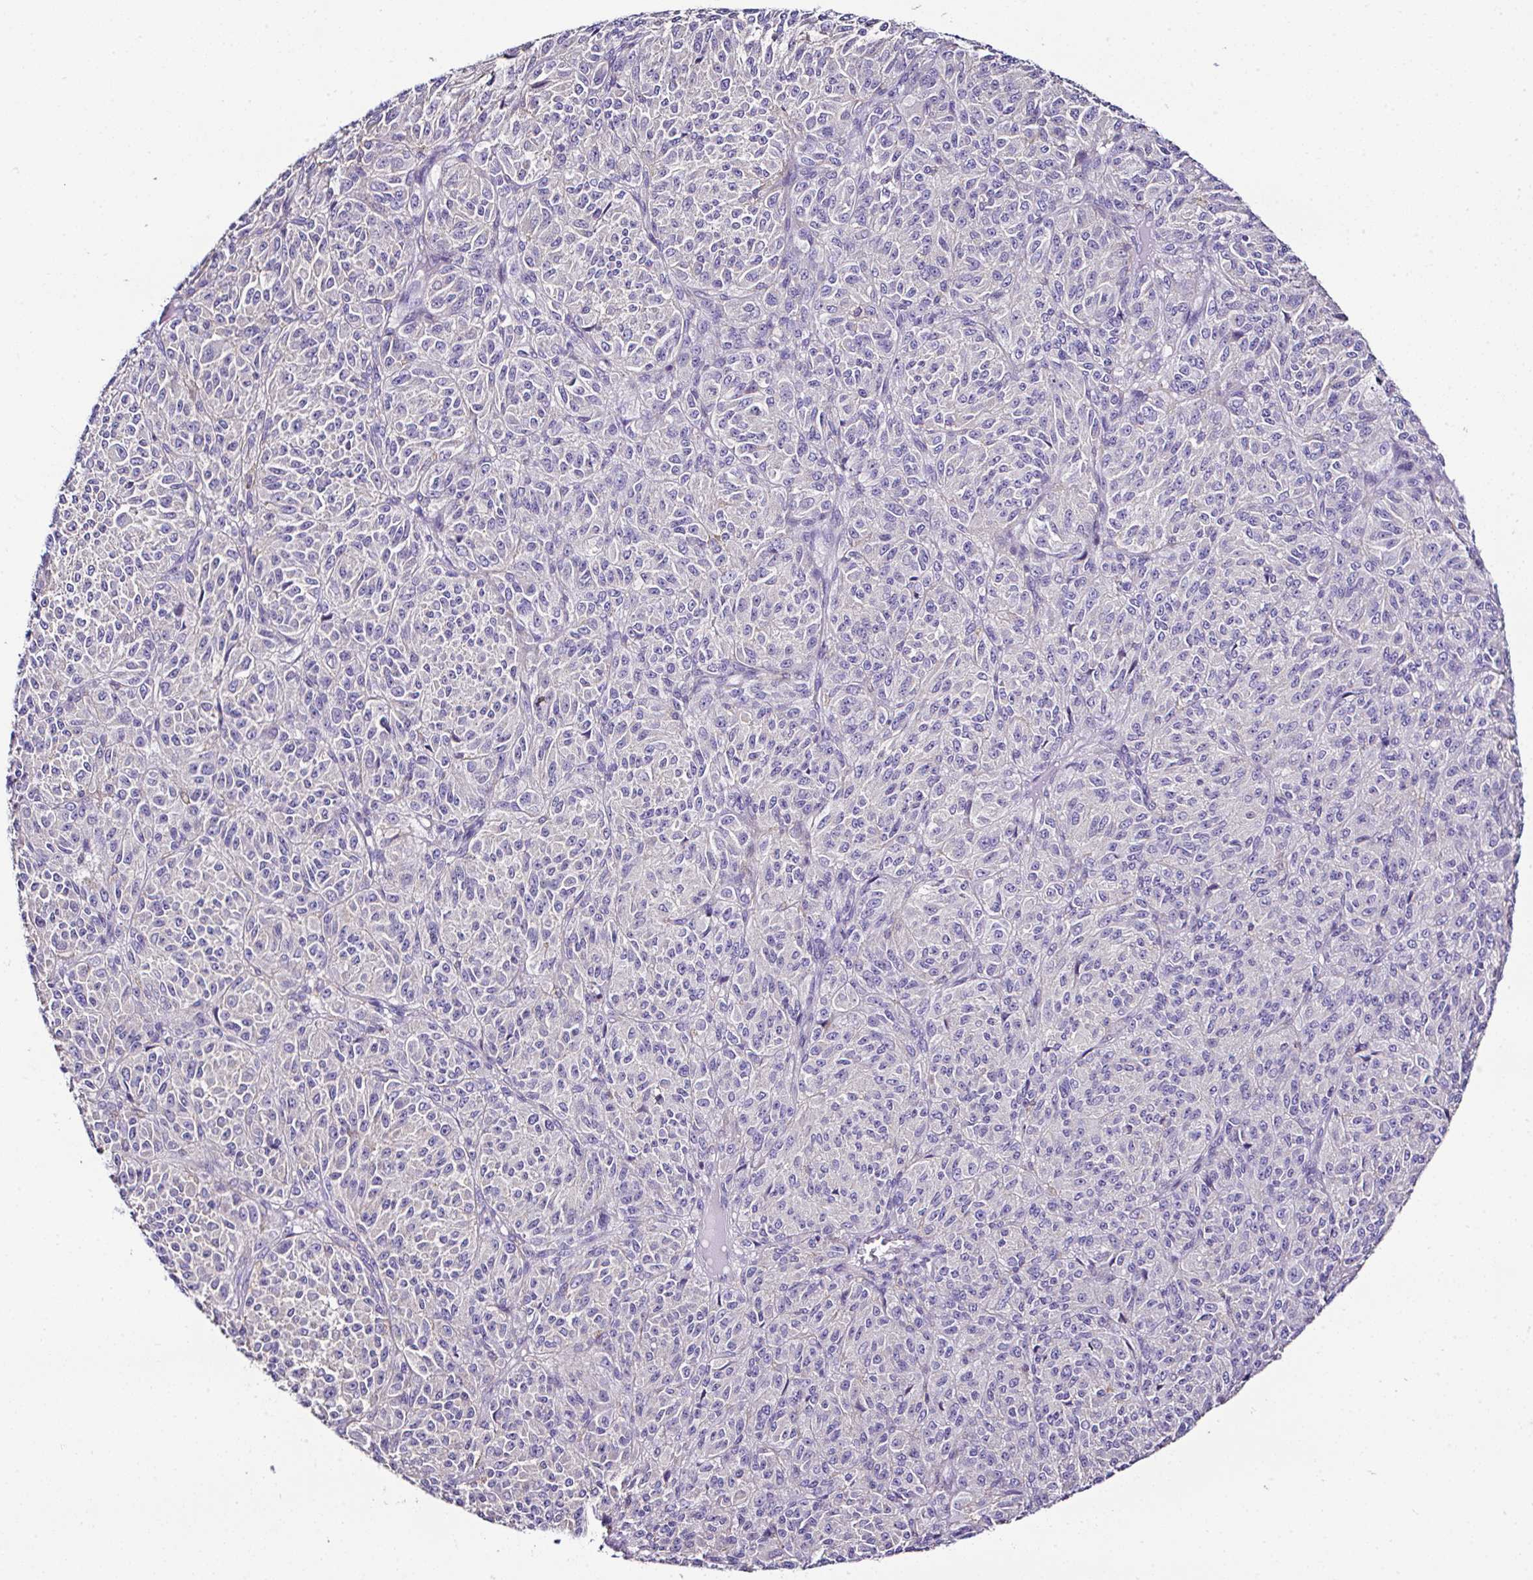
{"staining": {"intensity": "negative", "quantity": "none", "location": "none"}, "tissue": "melanoma", "cell_type": "Tumor cells", "image_type": "cancer", "snomed": [{"axis": "morphology", "description": "Malignant melanoma, Metastatic site"}, {"axis": "topography", "description": "Brain"}], "caption": "Tumor cells show no significant positivity in malignant melanoma (metastatic site).", "gene": "OR4P4", "patient": {"sex": "female", "age": 56}}